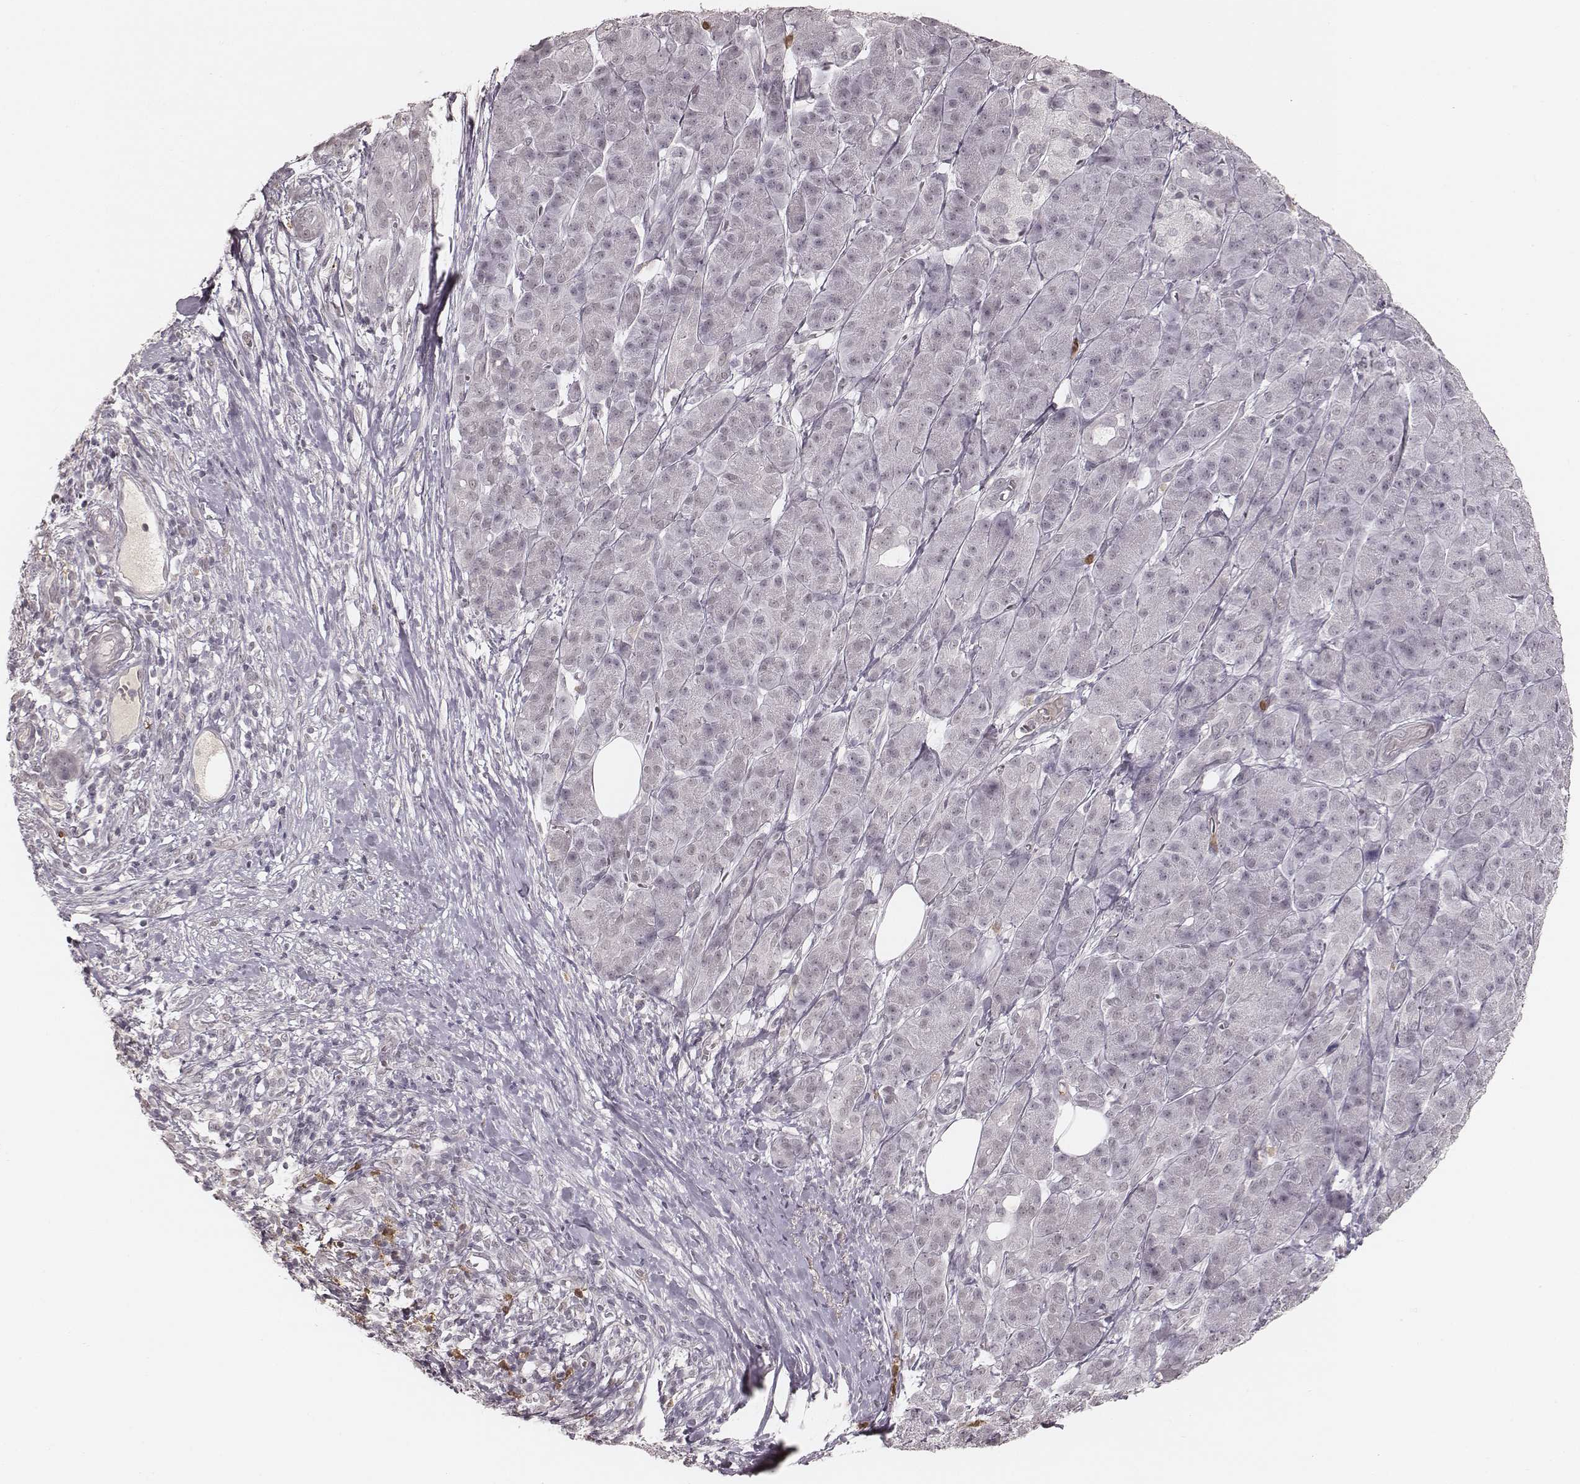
{"staining": {"intensity": "negative", "quantity": "none", "location": "none"}, "tissue": "pancreatic cancer", "cell_type": "Tumor cells", "image_type": "cancer", "snomed": [{"axis": "morphology", "description": "Adenocarcinoma, NOS"}, {"axis": "topography", "description": "Pancreas"}], "caption": "Micrograph shows no protein expression in tumor cells of pancreatic adenocarcinoma tissue.", "gene": "KITLG", "patient": {"sex": "male", "age": 61}}